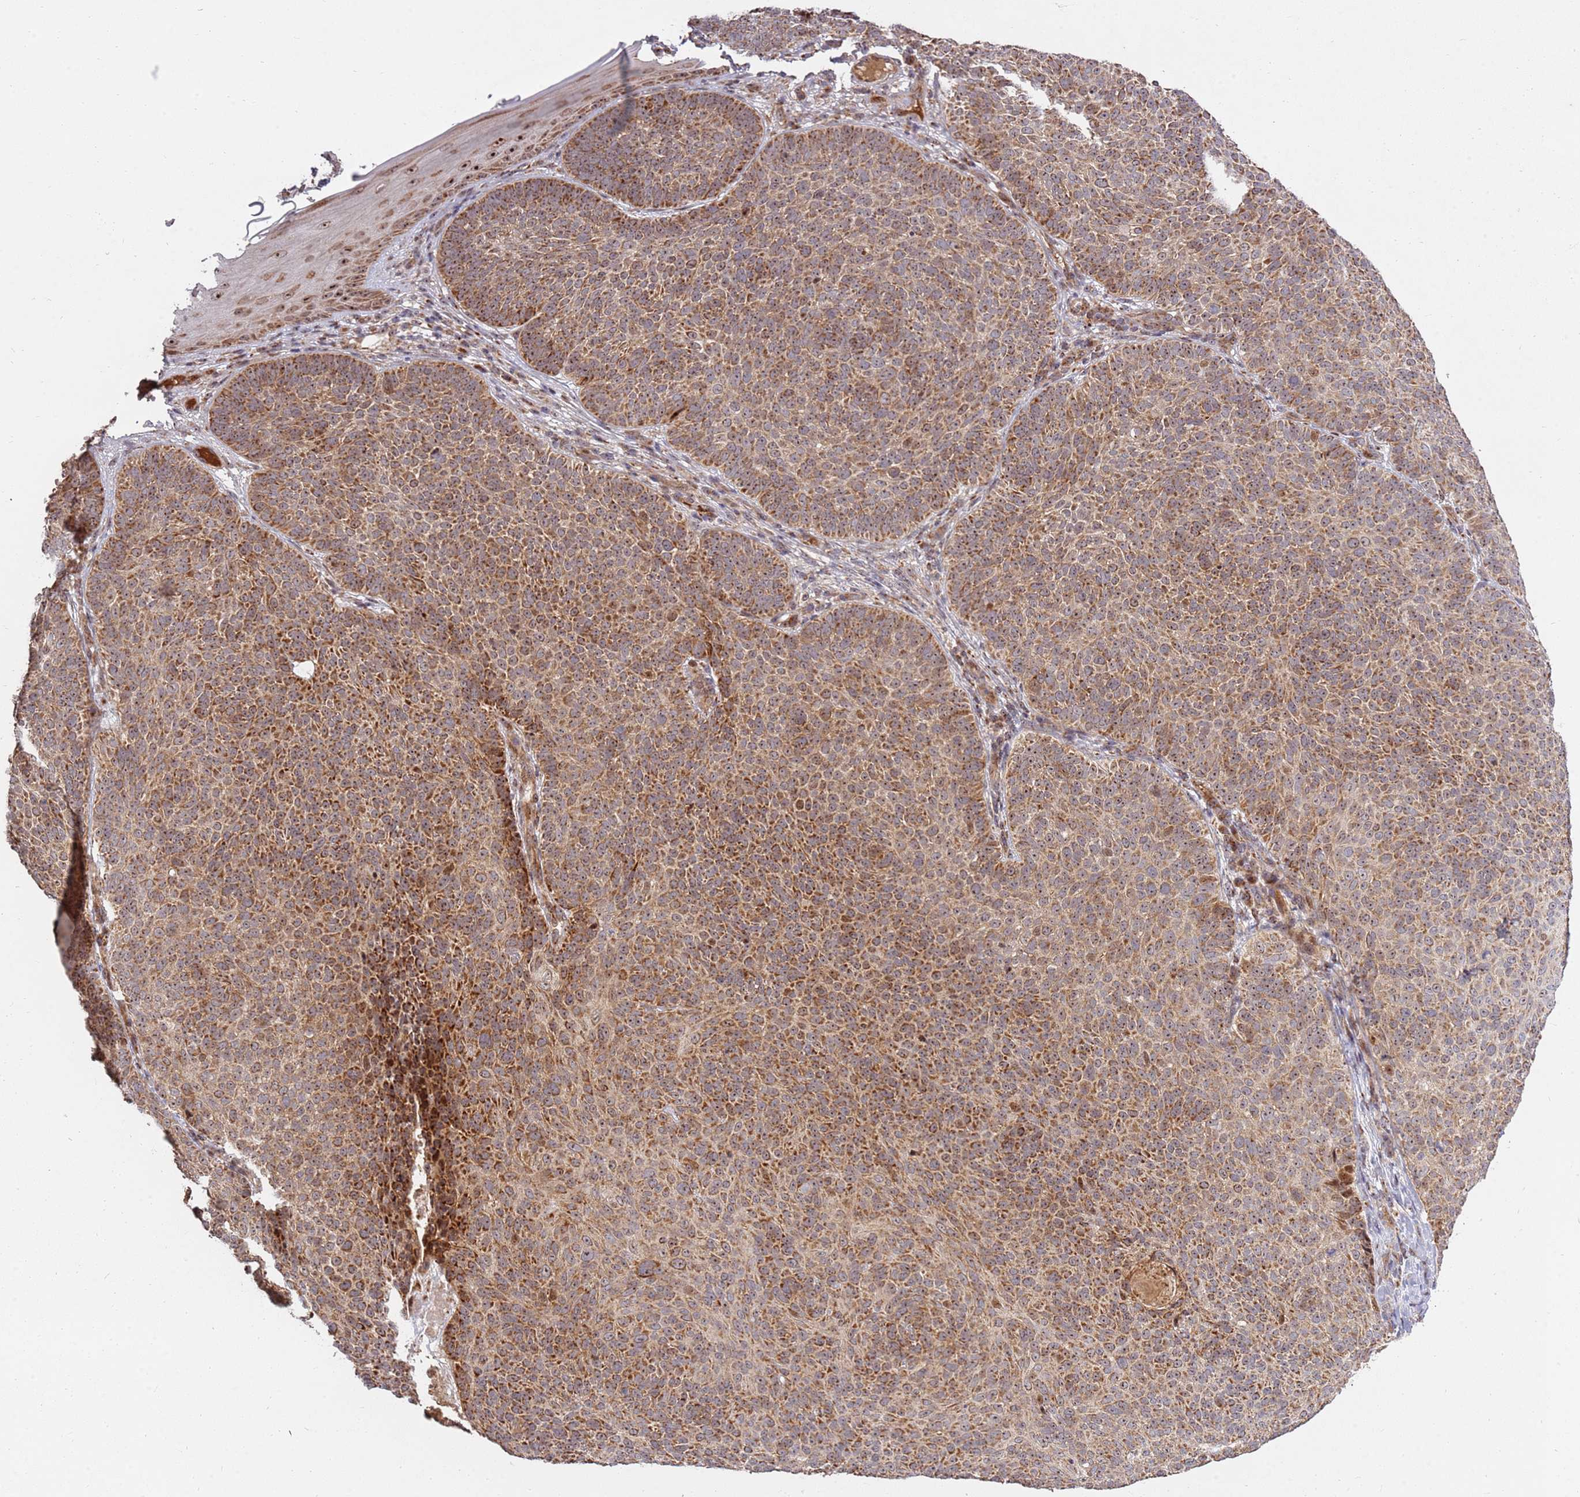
{"staining": {"intensity": "strong", "quantity": ">75%", "location": "cytoplasmic/membranous"}, "tissue": "skin cancer", "cell_type": "Tumor cells", "image_type": "cancer", "snomed": [{"axis": "morphology", "description": "Basal cell carcinoma"}, {"axis": "topography", "description": "Skin"}], "caption": "Skin basal cell carcinoma was stained to show a protein in brown. There is high levels of strong cytoplasmic/membranous staining in about >75% of tumor cells.", "gene": "KIF25", "patient": {"sex": "male", "age": 85}}